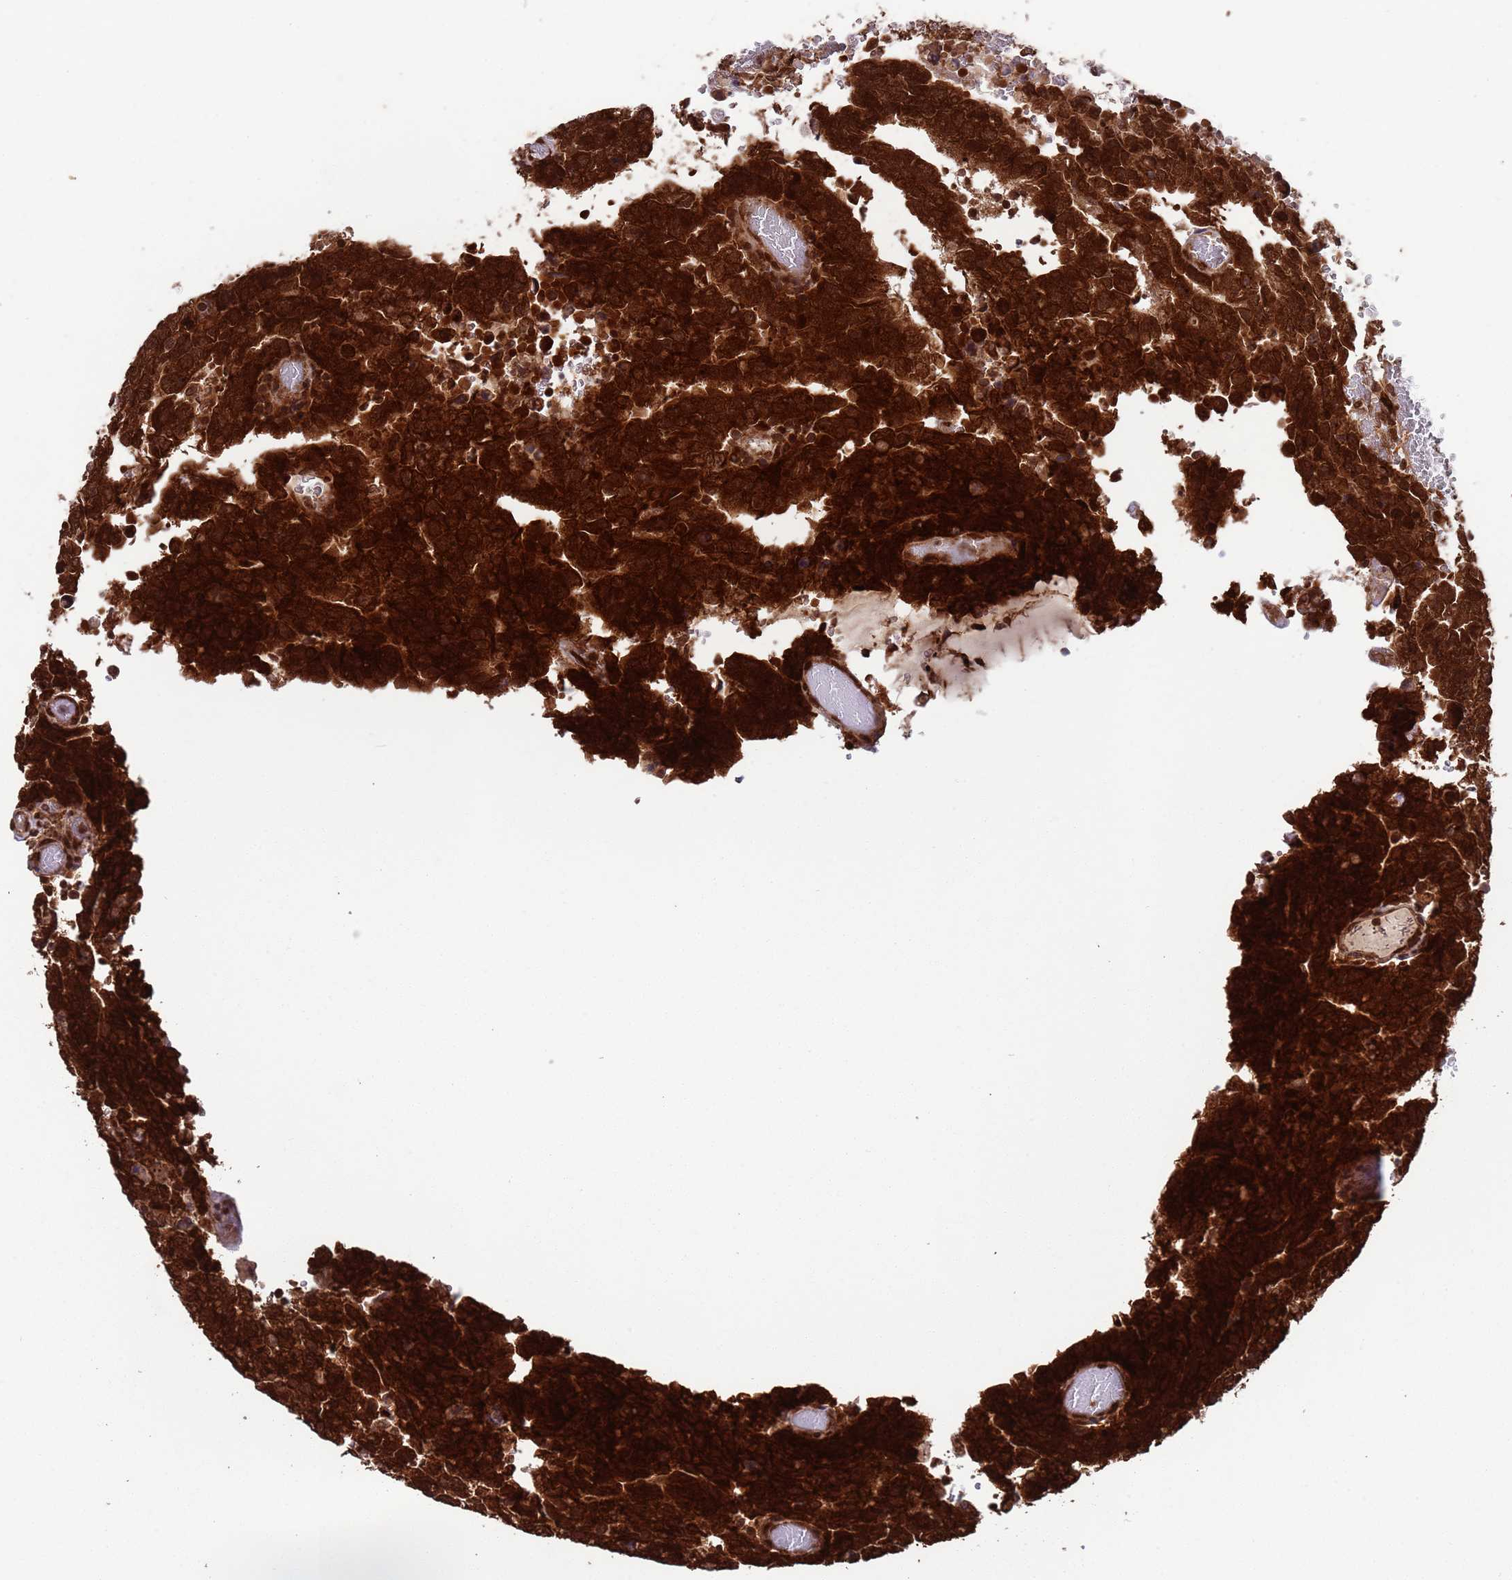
{"staining": {"intensity": "strong", "quantity": ">75%", "location": "cytoplasmic/membranous,nuclear"}, "tissue": "testis cancer", "cell_type": "Tumor cells", "image_type": "cancer", "snomed": [{"axis": "morphology", "description": "Carcinoma, Embryonal, NOS"}, {"axis": "topography", "description": "Testis"}], "caption": "Immunohistochemical staining of human testis cancer (embryonal carcinoma) demonstrates high levels of strong cytoplasmic/membranous and nuclear protein staining in approximately >75% of tumor cells. (Brightfield microscopy of DAB IHC at high magnification).", "gene": "FUBP3", "patient": {"sex": "male", "age": 26}}